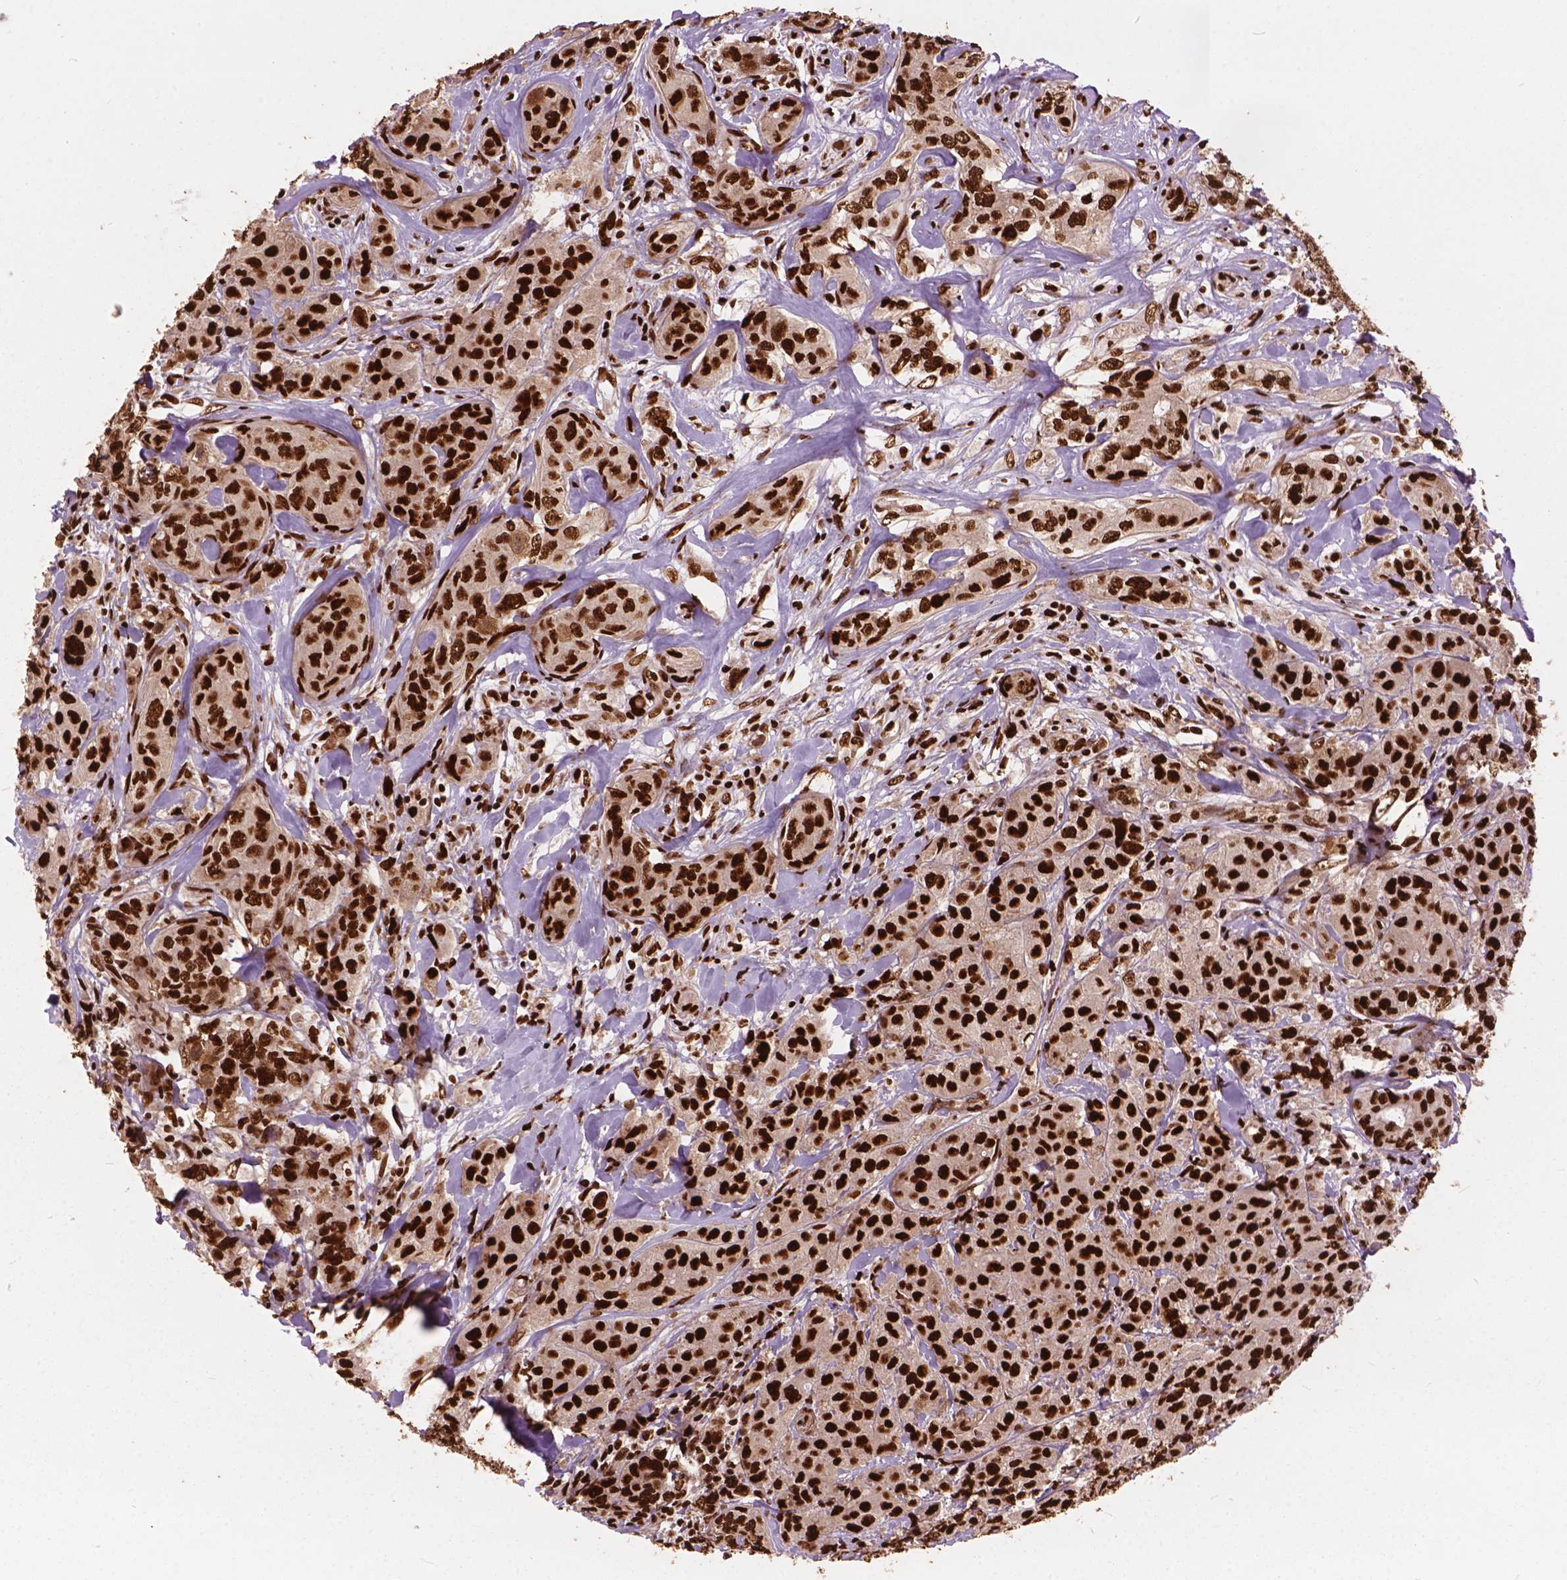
{"staining": {"intensity": "strong", "quantity": ">75%", "location": "nuclear"}, "tissue": "breast cancer", "cell_type": "Tumor cells", "image_type": "cancer", "snomed": [{"axis": "morphology", "description": "Duct carcinoma"}, {"axis": "topography", "description": "Breast"}], "caption": "The immunohistochemical stain highlights strong nuclear positivity in tumor cells of invasive ductal carcinoma (breast) tissue. (brown staining indicates protein expression, while blue staining denotes nuclei).", "gene": "ANP32B", "patient": {"sex": "female", "age": 43}}